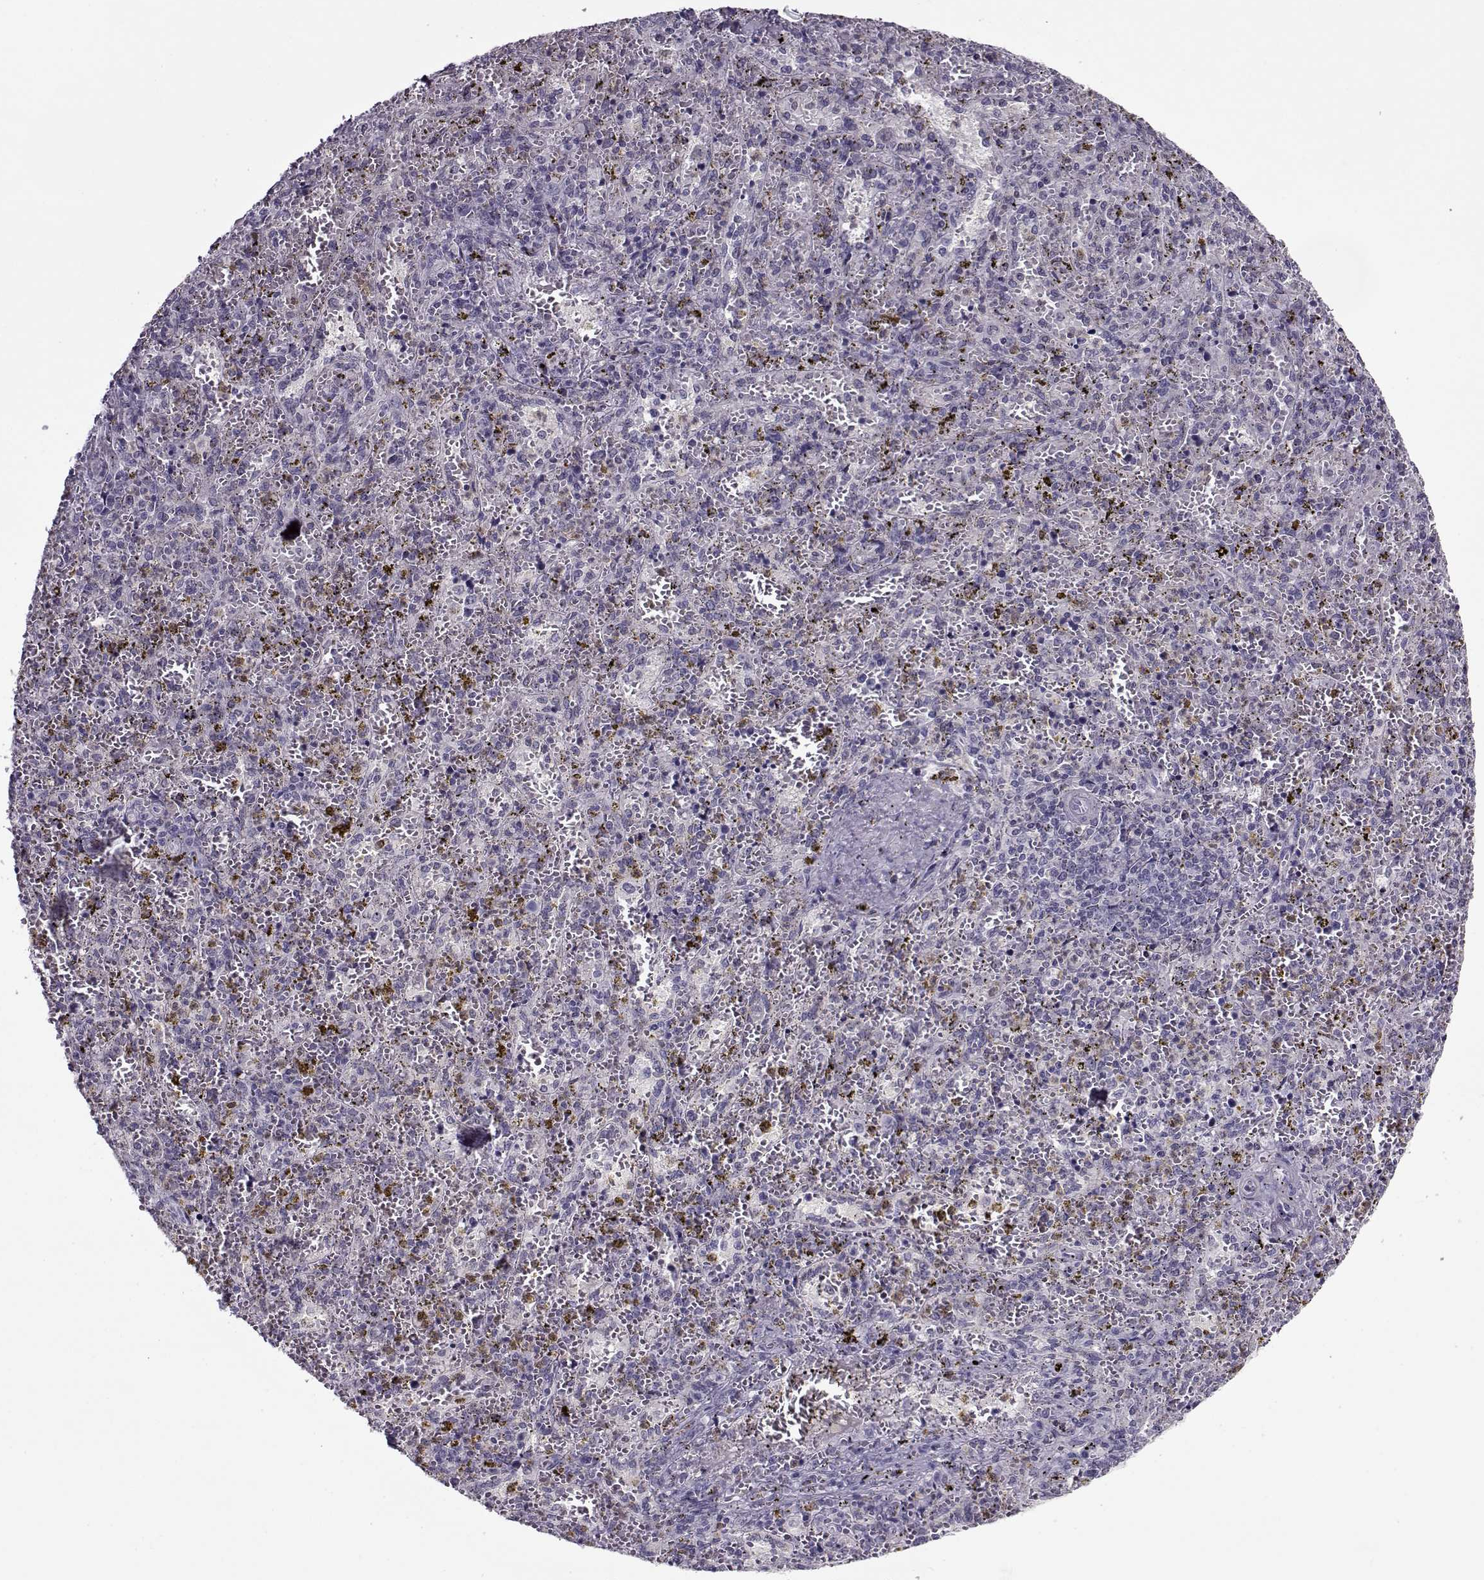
{"staining": {"intensity": "negative", "quantity": "none", "location": "none"}, "tissue": "spleen", "cell_type": "Cells in red pulp", "image_type": "normal", "snomed": [{"axis": "morphology", "description": "Normal tissue, NOS"}, {"axis": "topography", "description": "Spleen"}], "caption": "Benign spleen was stained to show a protein in brown. There is no significant expression in cells in red pulp. (Stains: DAB (3,3'-diaminobenzidine) immunohistochemistry with hematoxylin counter stain, Microscopy: brightfield microscopy at high magnification).", "gene": "CIBAR1", "patient": {"sex": "female", "age": 50}}